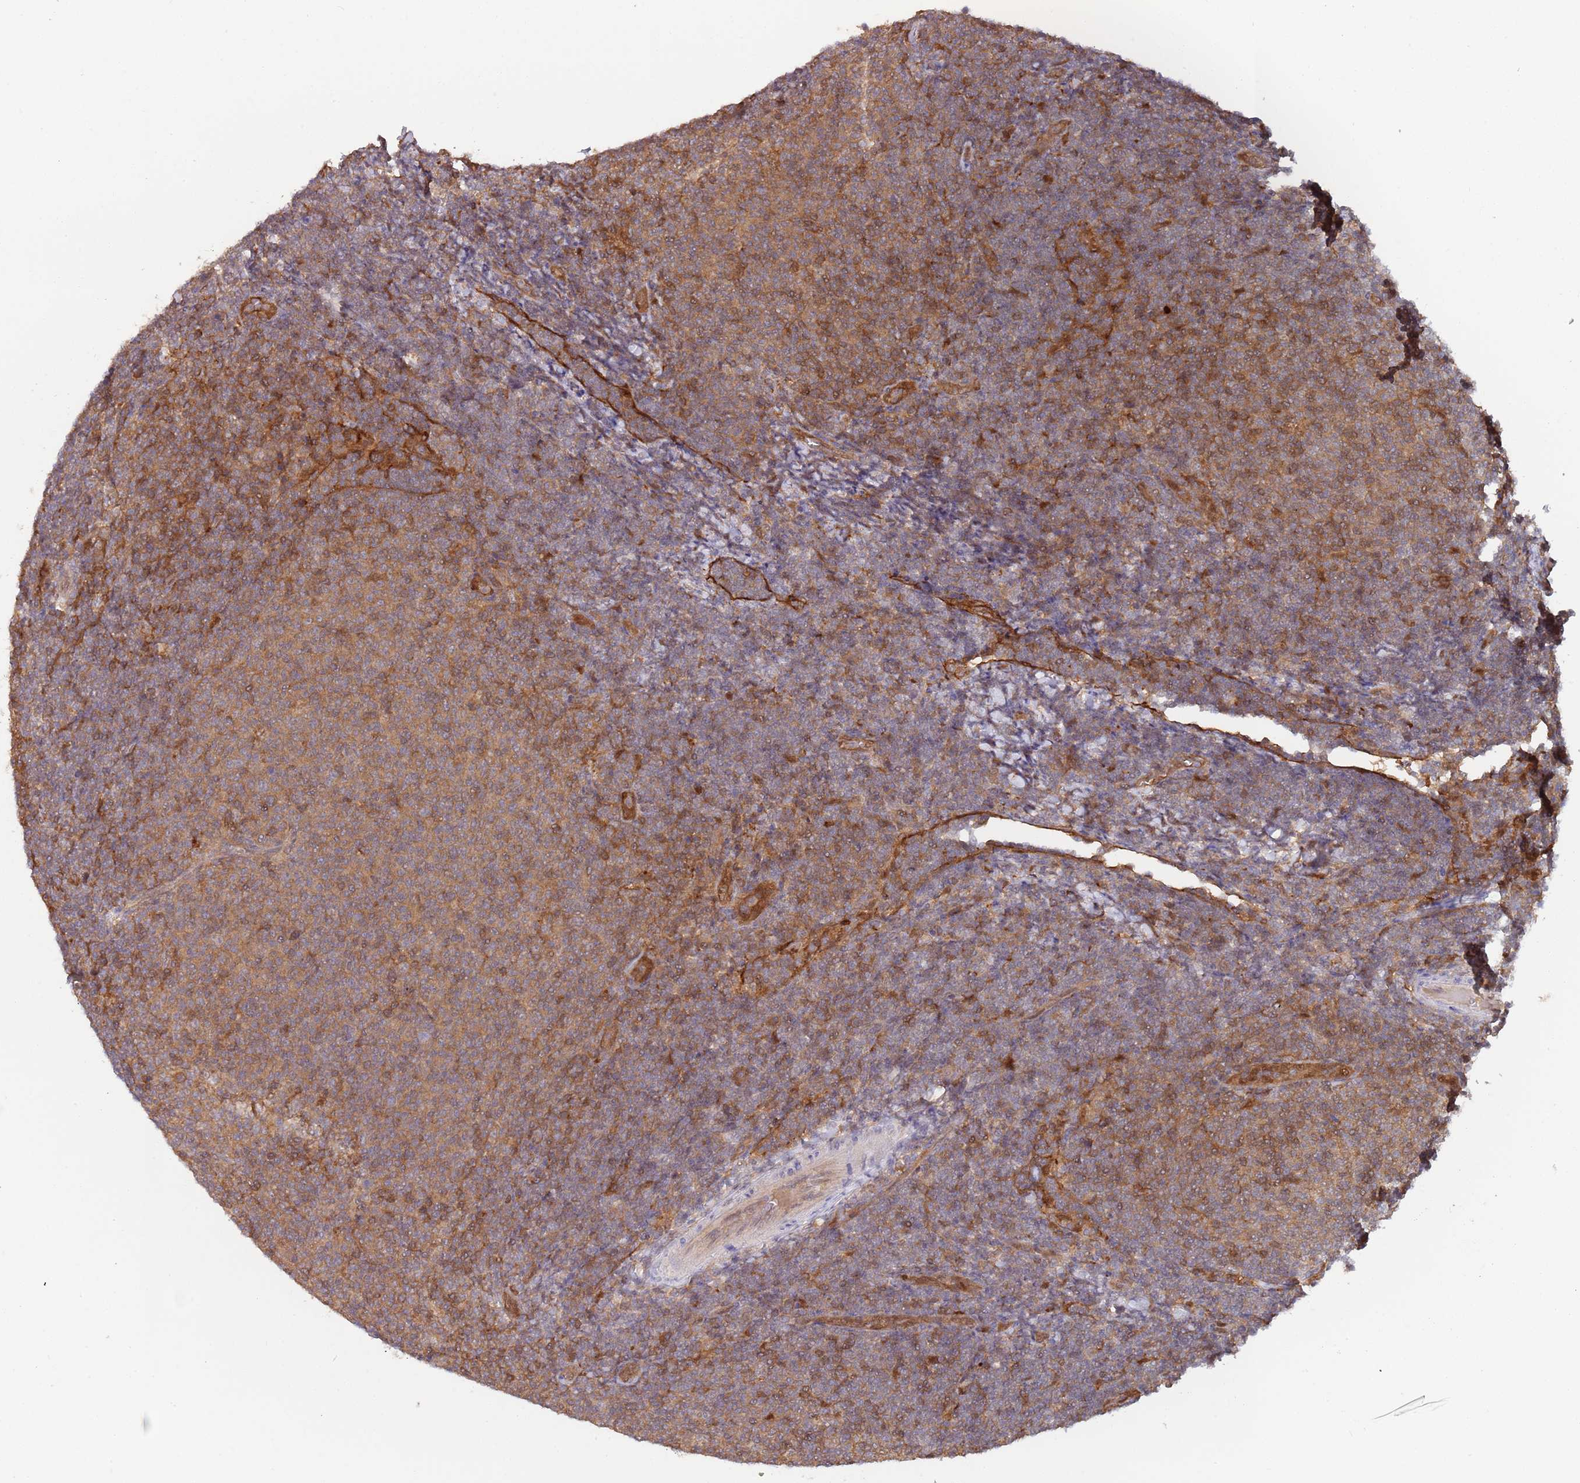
{"staining": {"intensity": "moderate", "quantity": "25%-75%", "location": "cytoplasmic/membranous"}, "tissue": "lymphoma", "cell_type": "Tumor cells", "image_type": "cancer", "snomed": [{"axis": "morphology", "description": "Malignant lymphoma, non-Hodgkin's type, Low grade"}, {"axis": "topography", "description": "Lymph node"}], "caption": "Moderate cytoplasmic/membranous staining is appreciated in about 25%-75% of tumor cells in malignant lymphoma, non-Hodgkin's type (low-grade). The protein of interest is shown in brown color, while the nuclei are stained blue.", "gene": "GSDMD", "patient": {"sex": "male", "age": 66}}